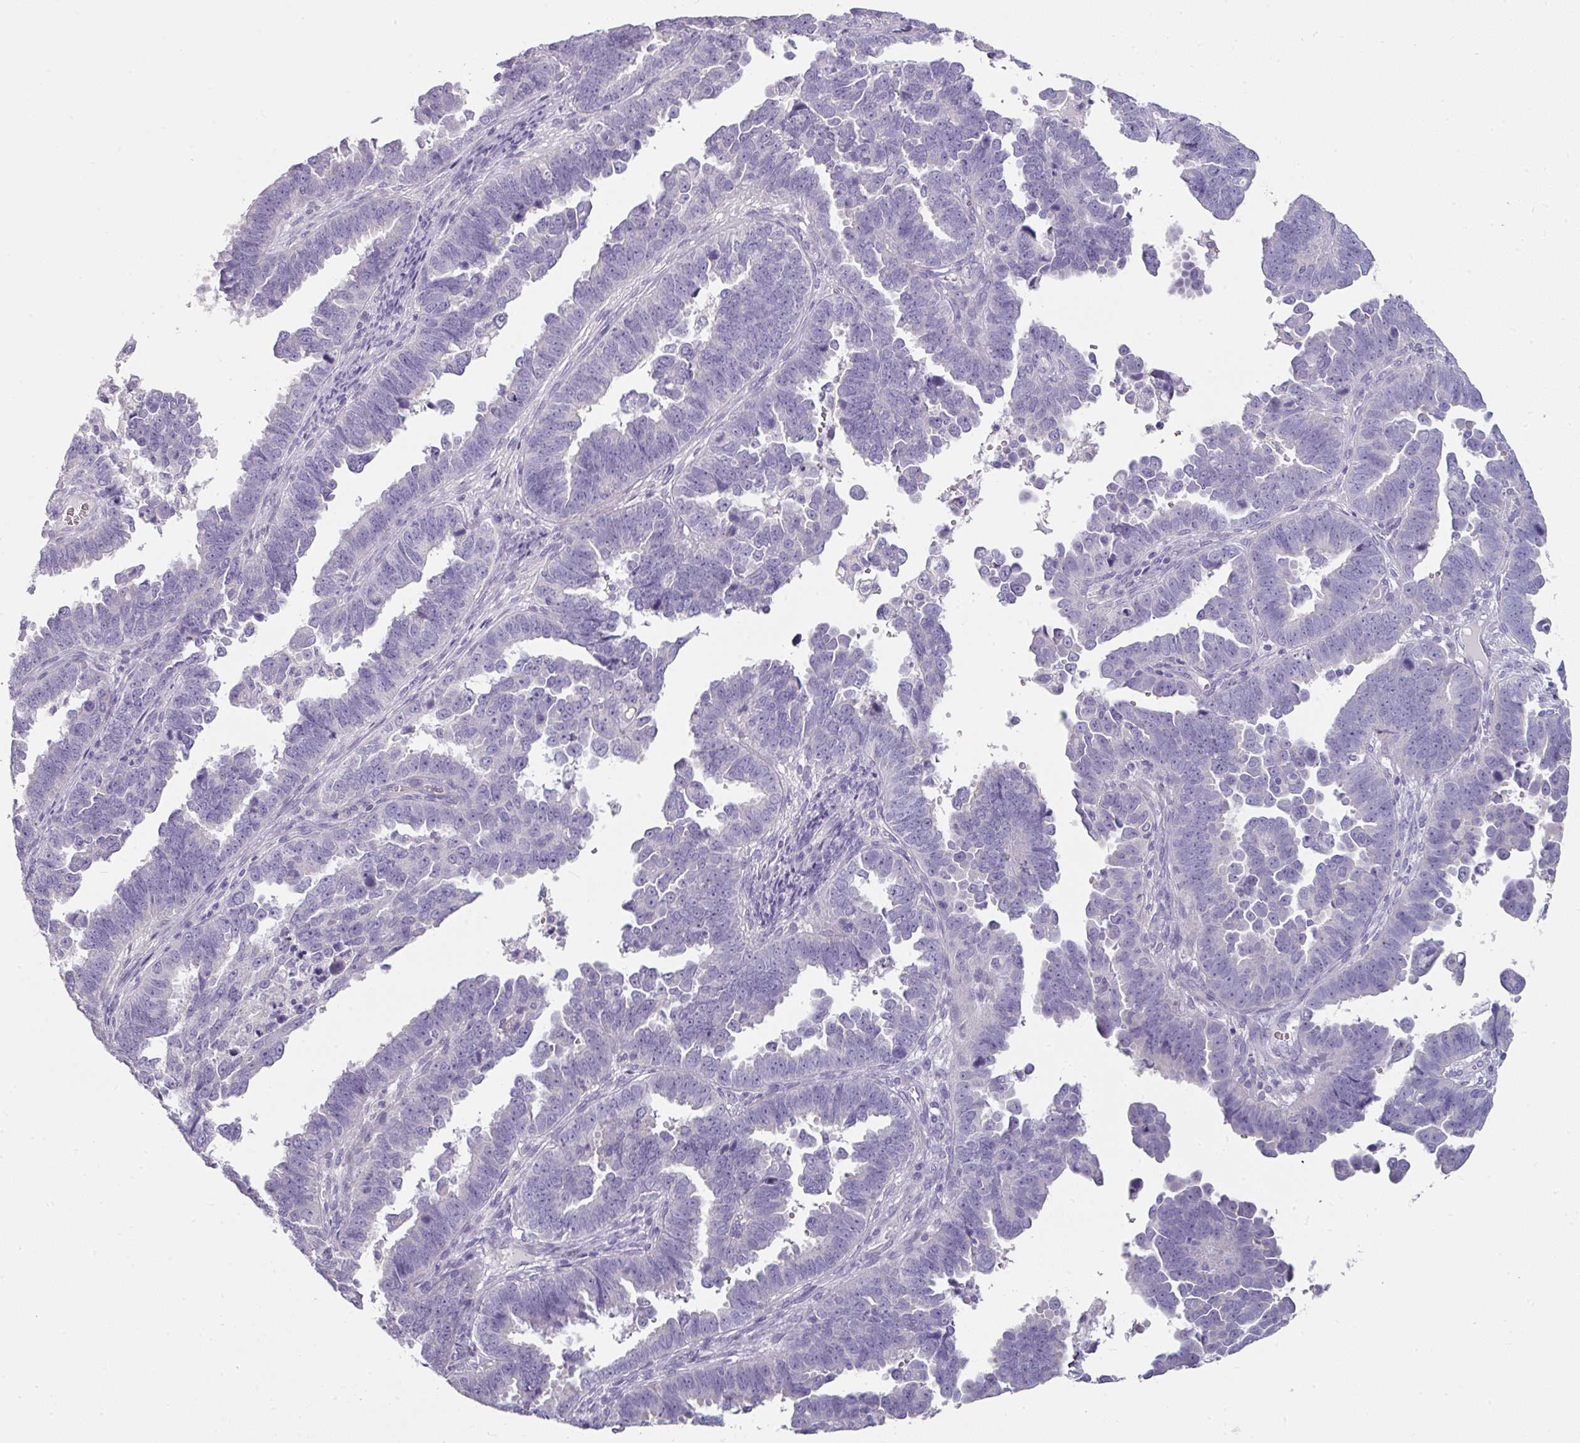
{"staining": {"intensity": "negative", "quantity": "none", "location": "none"}, "tissue": "endometrial cancer", "cell_type": "Tumor cells", "image_type": "cancer", "snomed": [{"axis": "morphology", "description": "Adenocarcinoma, NOS"}, {"axis": "topography", "description": "Endometrium"}], "caption": "Tumor cells show no significant protein positivity in endometrial cancer. (Stains: DAB IHC with hematoxylin counter stain, Microscopy: brightfield microscopy at high magnification).", "gene": "SLC17A7", "patient": {"sex": "female", "age": 75}}